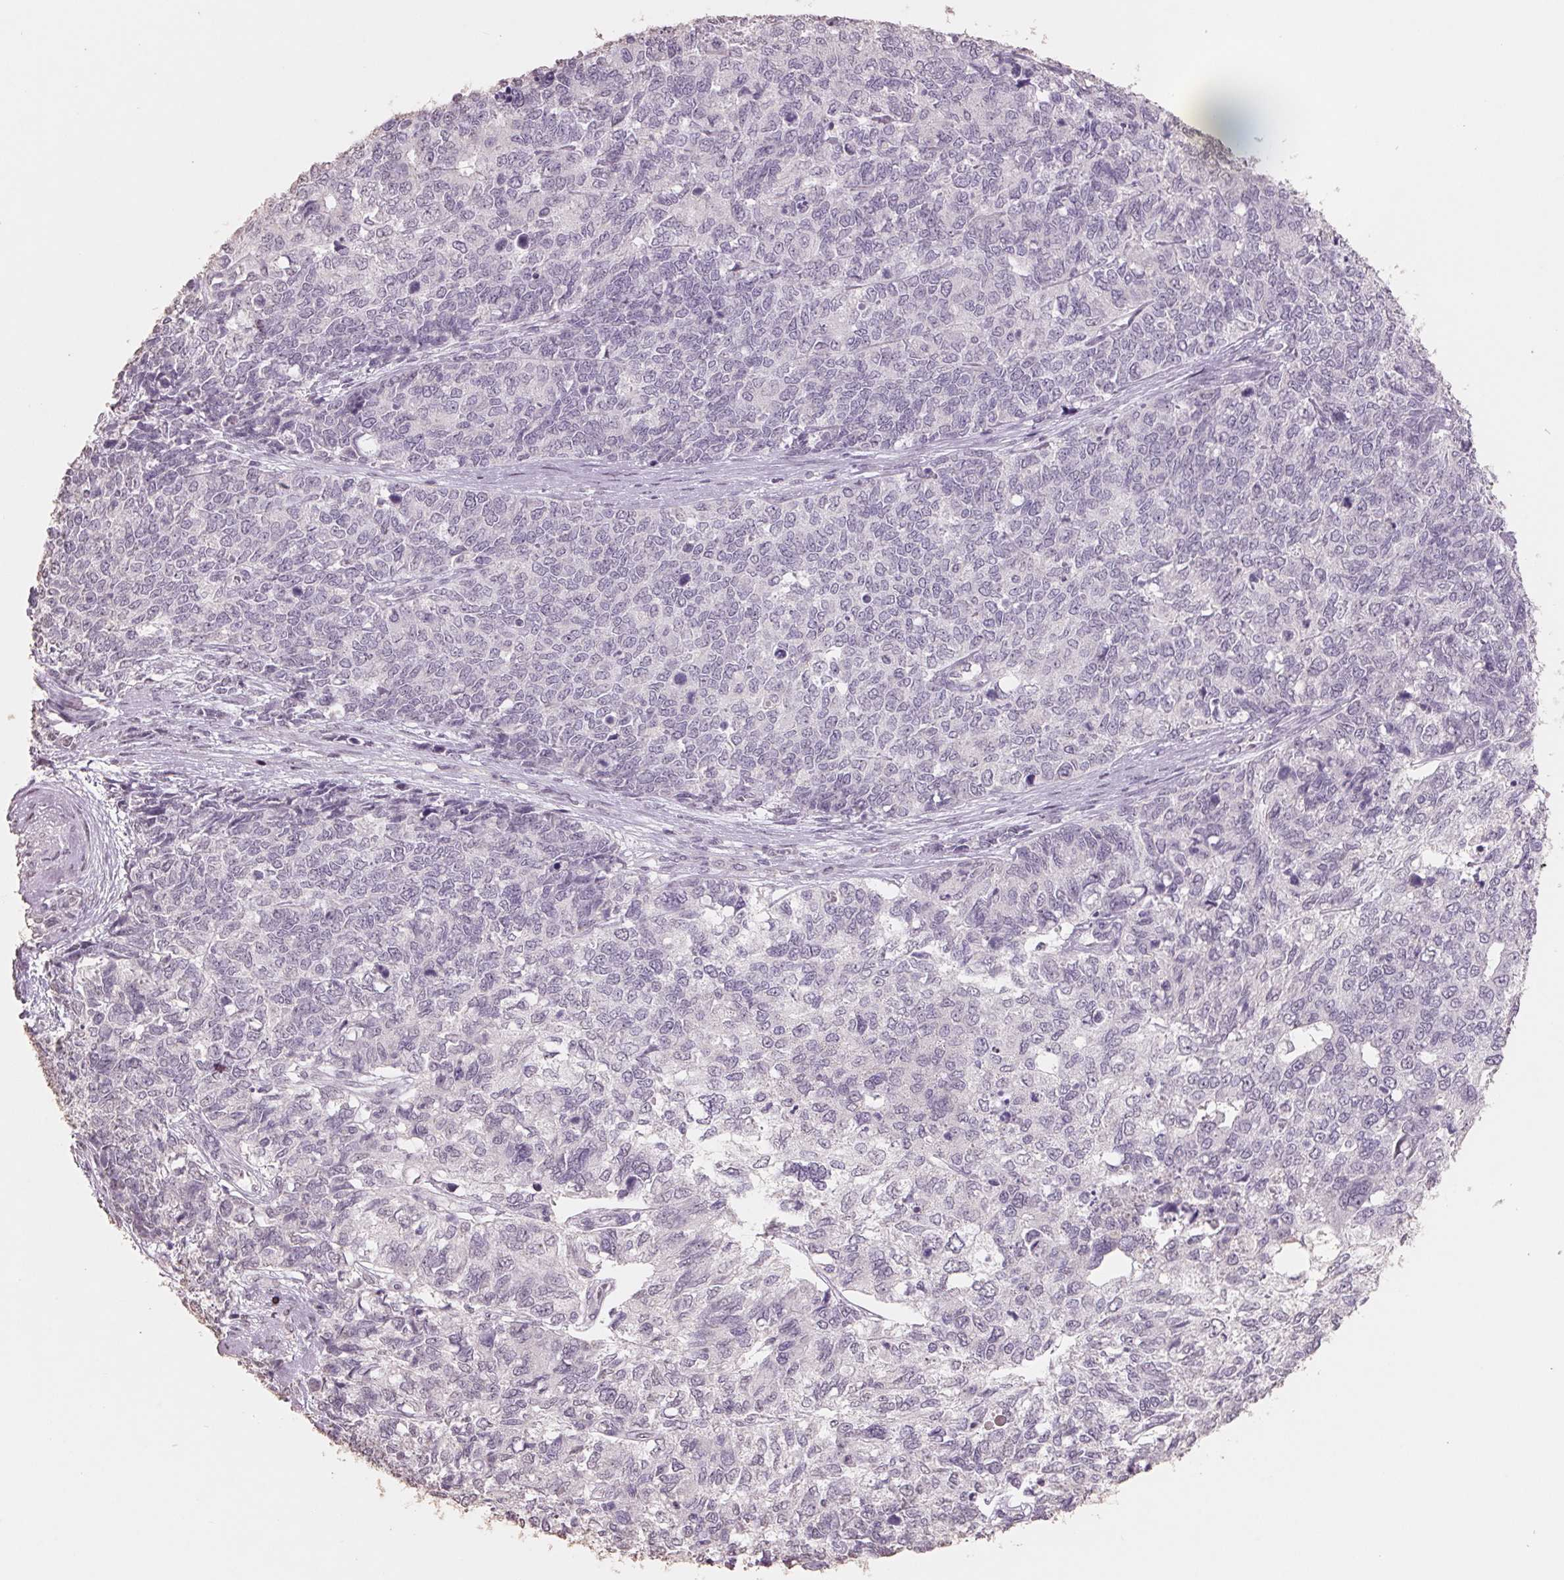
{"staining": {"intensity": "negative", "quantity": "none", "location": "none"}, "tissue": "cervical cancer", "cell_type": "Tumor cells", "image_type": "cancer", "snomed": [{"axis": "morphology", "description": "Adenocarcinoma, NOS"}, {"axis": "topography", "description": "Cervix"}], "caption": "Adenocarcinoma (cervical) was stained to show a protein in brown. There is no significant staining in tumor cells.", "gene": "FTCD", "patient": {"sex": "female", "age": 63}}